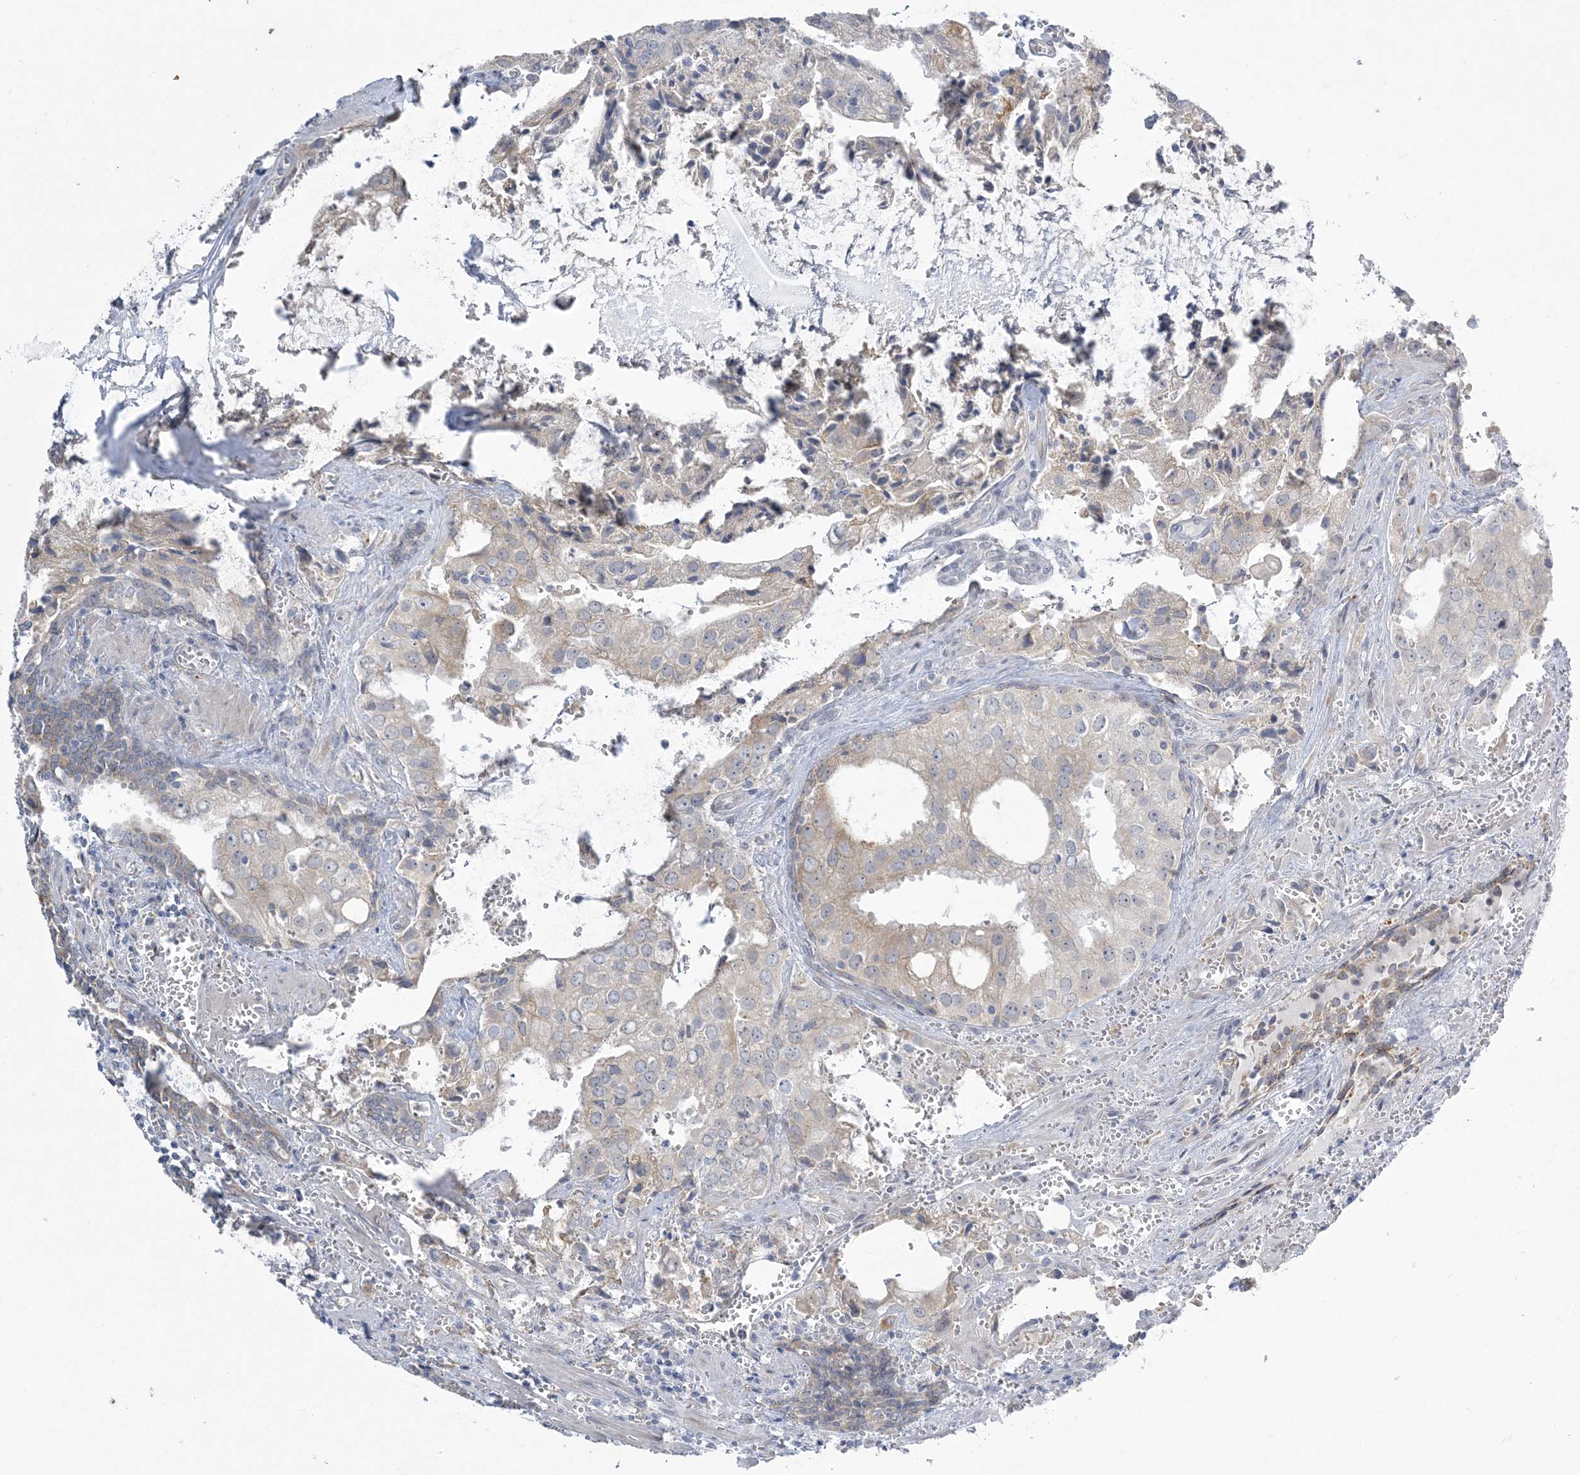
{"staining": {"intensity": "negative", "quantity": "none", "location": "none"}, "tissue": "prostate cancer", "cell_type": "Tumor cells", "image_type": "cancer", "snomed": [{"axis": "morphology", "description": "Adenocarcinoma, High grade"}, {"axis": "topography", "description": "Prostate"}], "caption": "The immunohistochemistry (IHC) micrograph has no significant expression in tumor cells of prostate high-grade adenocarcinoma tissue. The staining is performed using DAB brown chromogen with nuclei counter-stained in using hematoxylin.", "gene": "ZC3H6", "patient": {"sex": "male", "age": 68}}